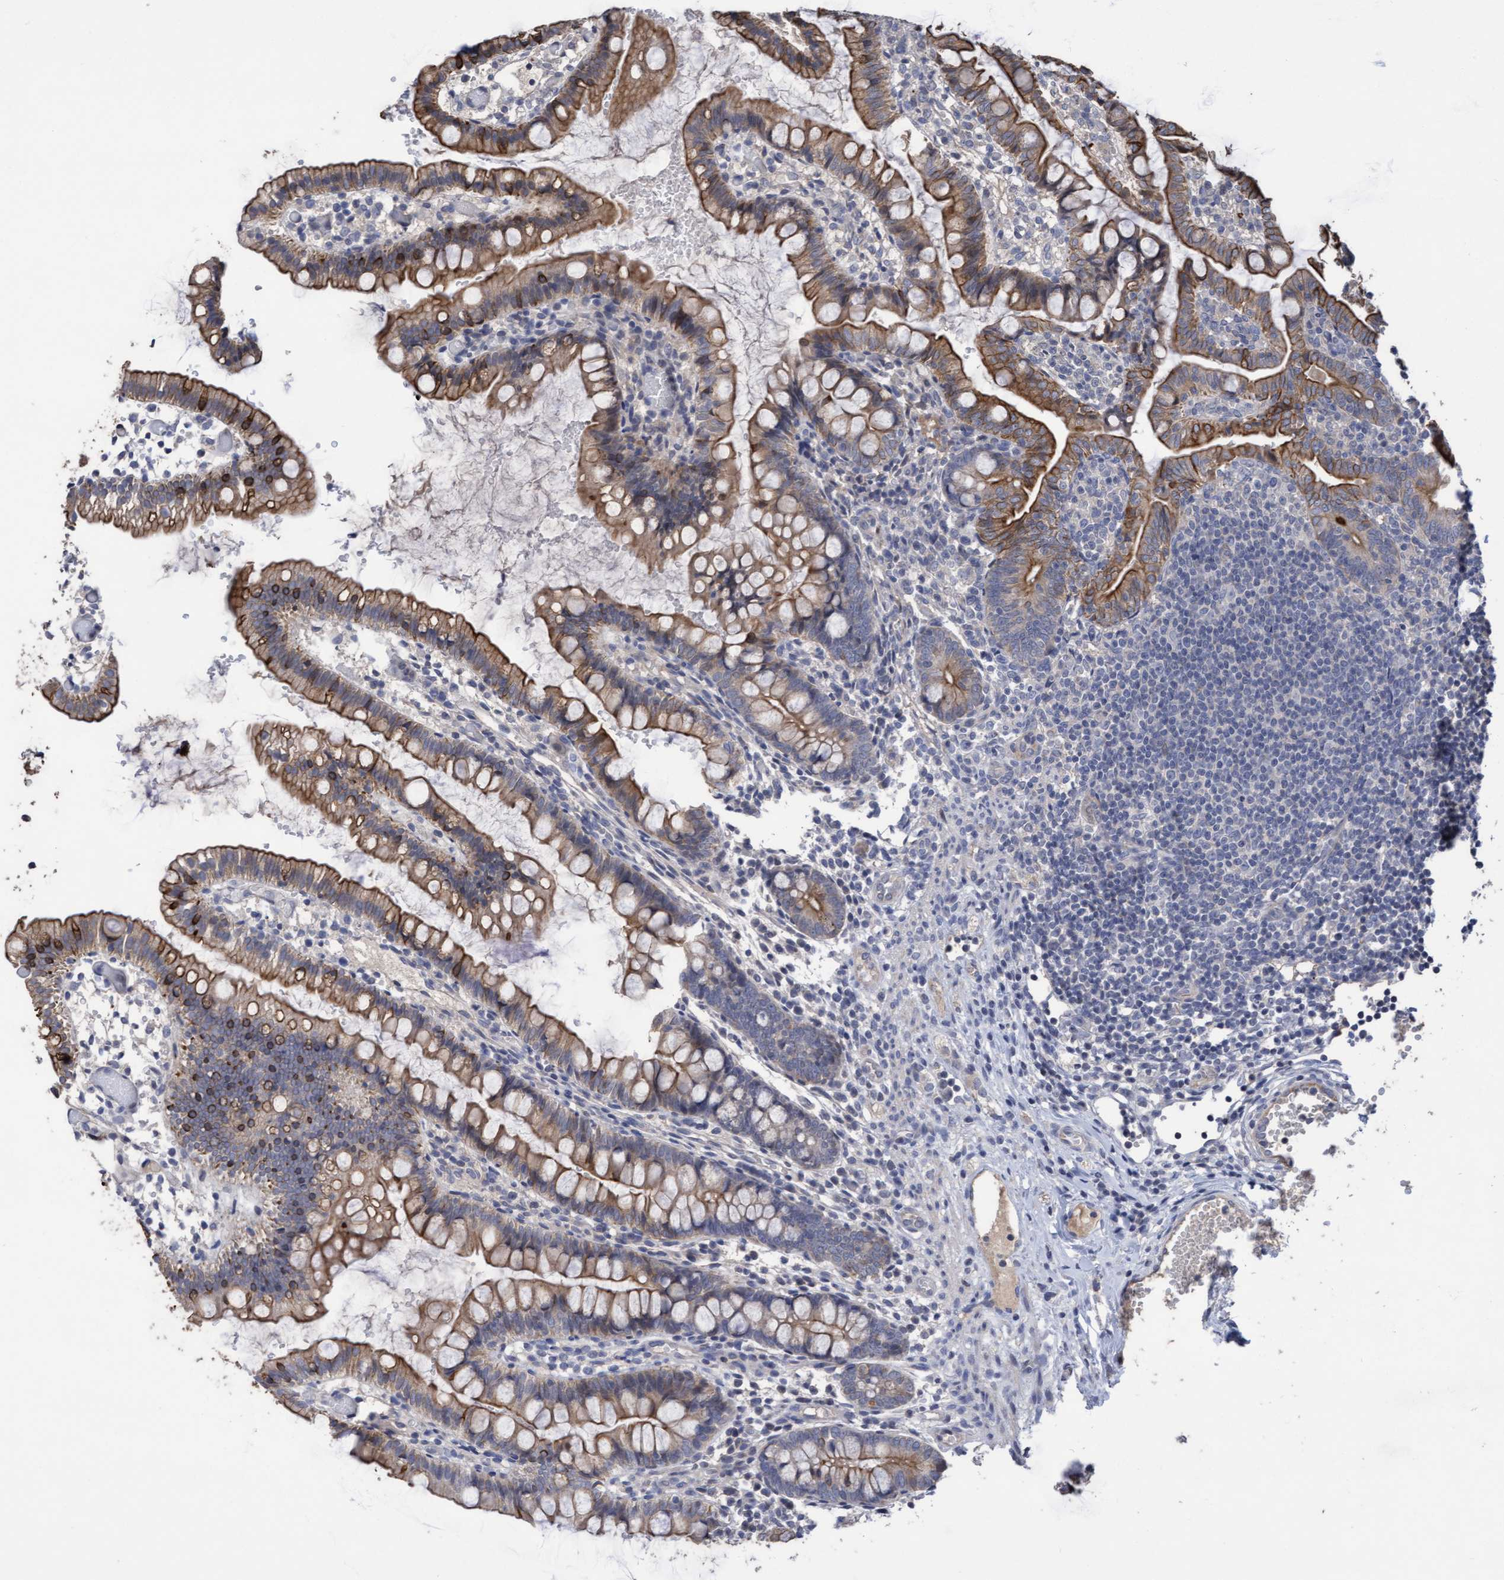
{"staining": {"intensity": "strong", "quantity": ">75%", "location": "cytoplasmic/membranous"}, "tissue": "small intestine", "cell_type": "Glandular cells", "image_type": "normal", "snomed": [{"axis": "morphology", "description": "Normal tissue, NOS"}, {"axis": "morphology", "description": "Developmental malformation"}, {"axis": "topography", "description": "Small intestine"}], "caption": "DAB (3,3'-diaminobenzidine) immunohistochemical staining of normal small intestine reveals strong cytoplasmic/membranous protein positivity in about >75% of glandular cells. The protein of interest is shown in brown color, while the nuclei are stained blue.", "gene": "KRT24", "patient": {"sex": "male"}}